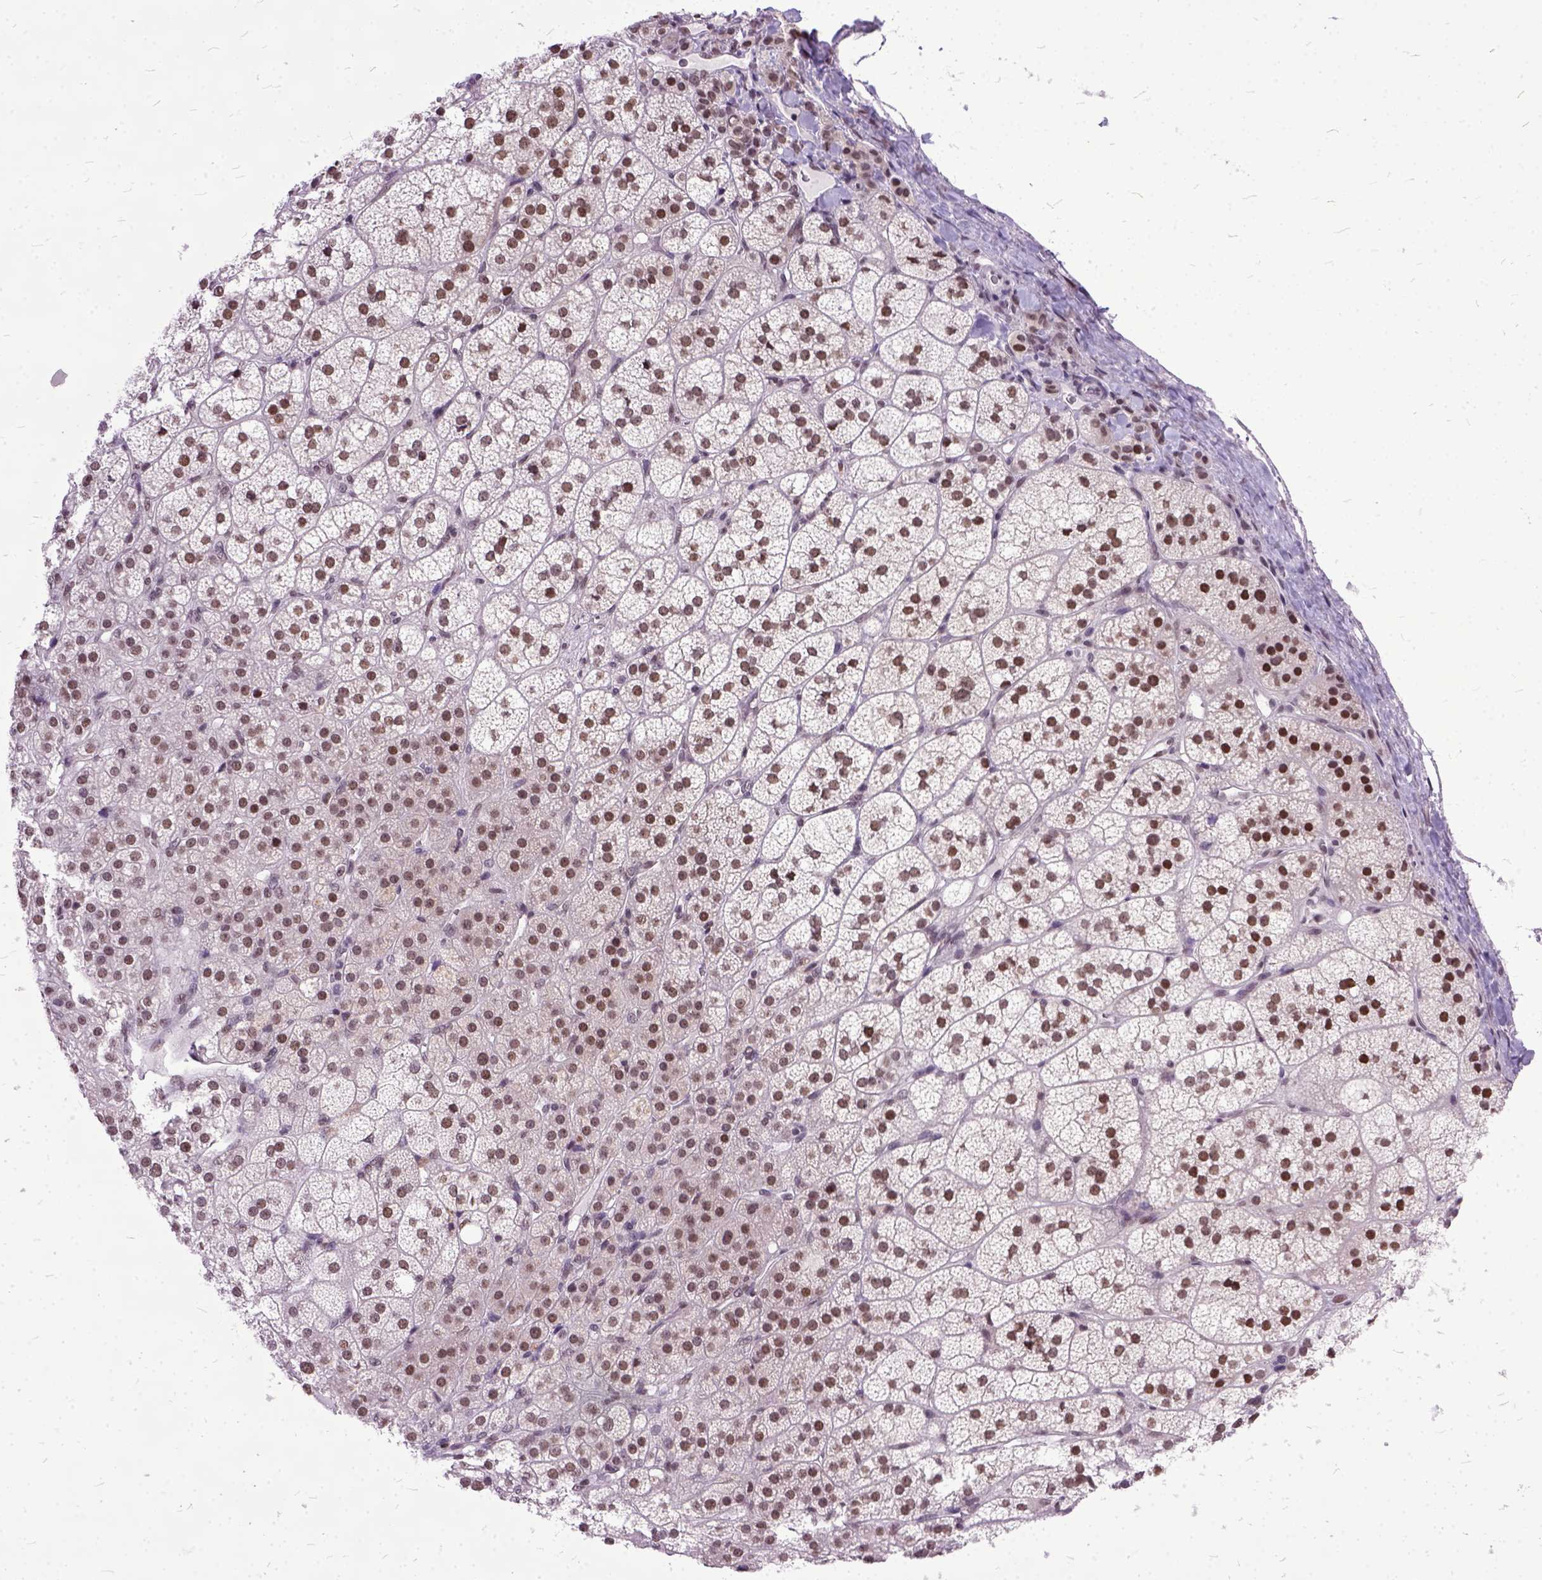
{"staining": {"intensity": "strong", "quantity": ">75%", "location": "nuclear"}, "tissue": "adrenal gland", "cell_type": "Glandular cells", "image_type": "normal", "snomed": [{"axis": "morphology", "description": "Normal tissue, NOS"}, {"axis": "topography", "description": "Adrenal gland"}], "caption": "Protein staining shows strong nuclear positivity in about >75% of glandular cells in benign adrenal gland. (IHC, brightfield microscopy, high magnification).", "gene": "ORC5", "patient": {"sex": "female", "age": 60}}